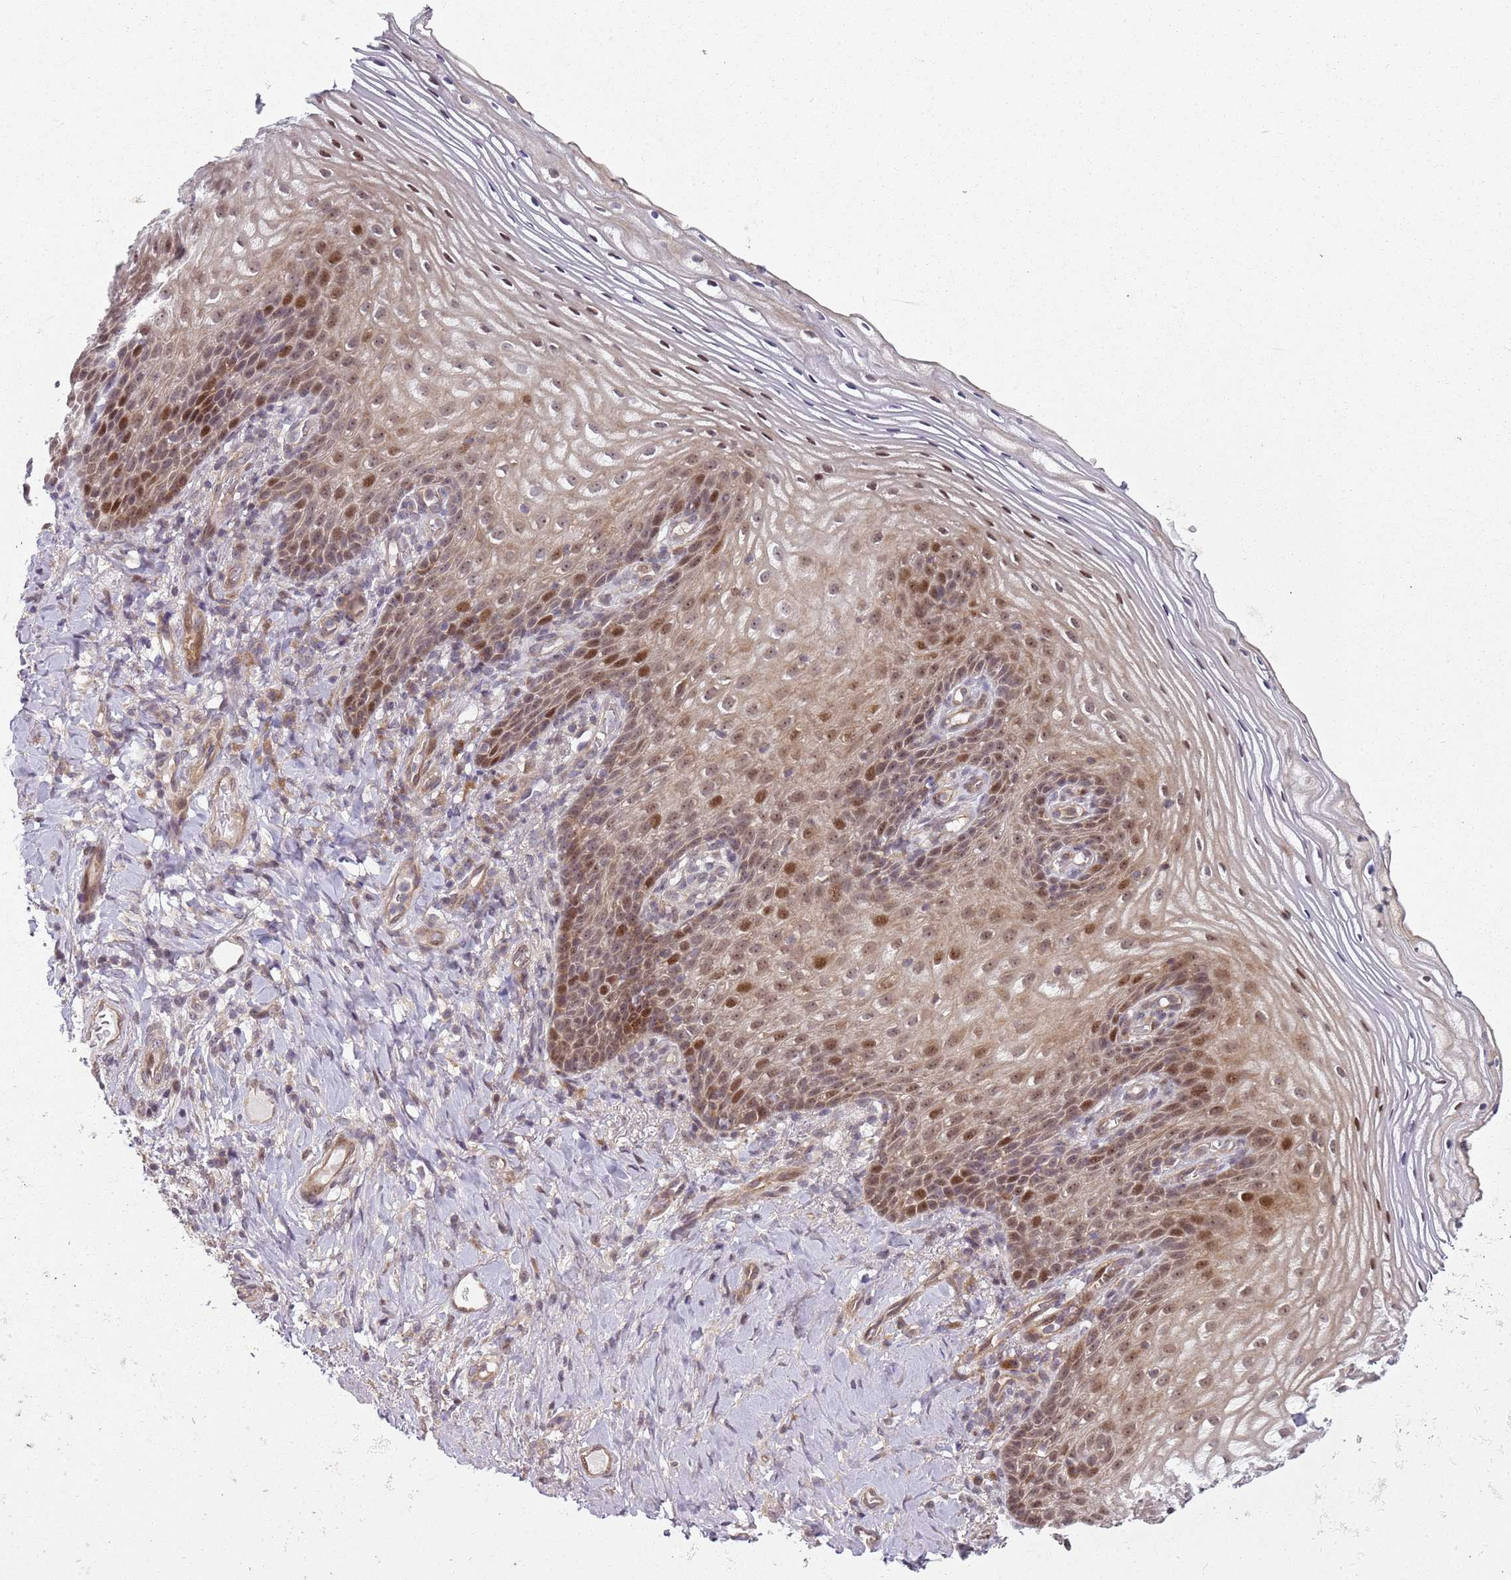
{"staining": {"intensity": "moderate", "quantity": ">75%", "location": "cytoplasmic/membranous,nuclear"}, "tissue": "vagina", "cell_type": "Squamous epithelial cells", "image_type": "normal", "snomed": [{"axis": "morphology", "description": "Normal tissue, NOS"}, {"axis": "topography", "description": "Vagina"}], "caption": "Vagina stained for a protein (brown) shows moderate cytoplasmic/membranous,nuclear positive positivity in about >75% of squamous epithelial cells.", "gene": "CHURC1", "patient": {"sex": "female", "age": 60}}